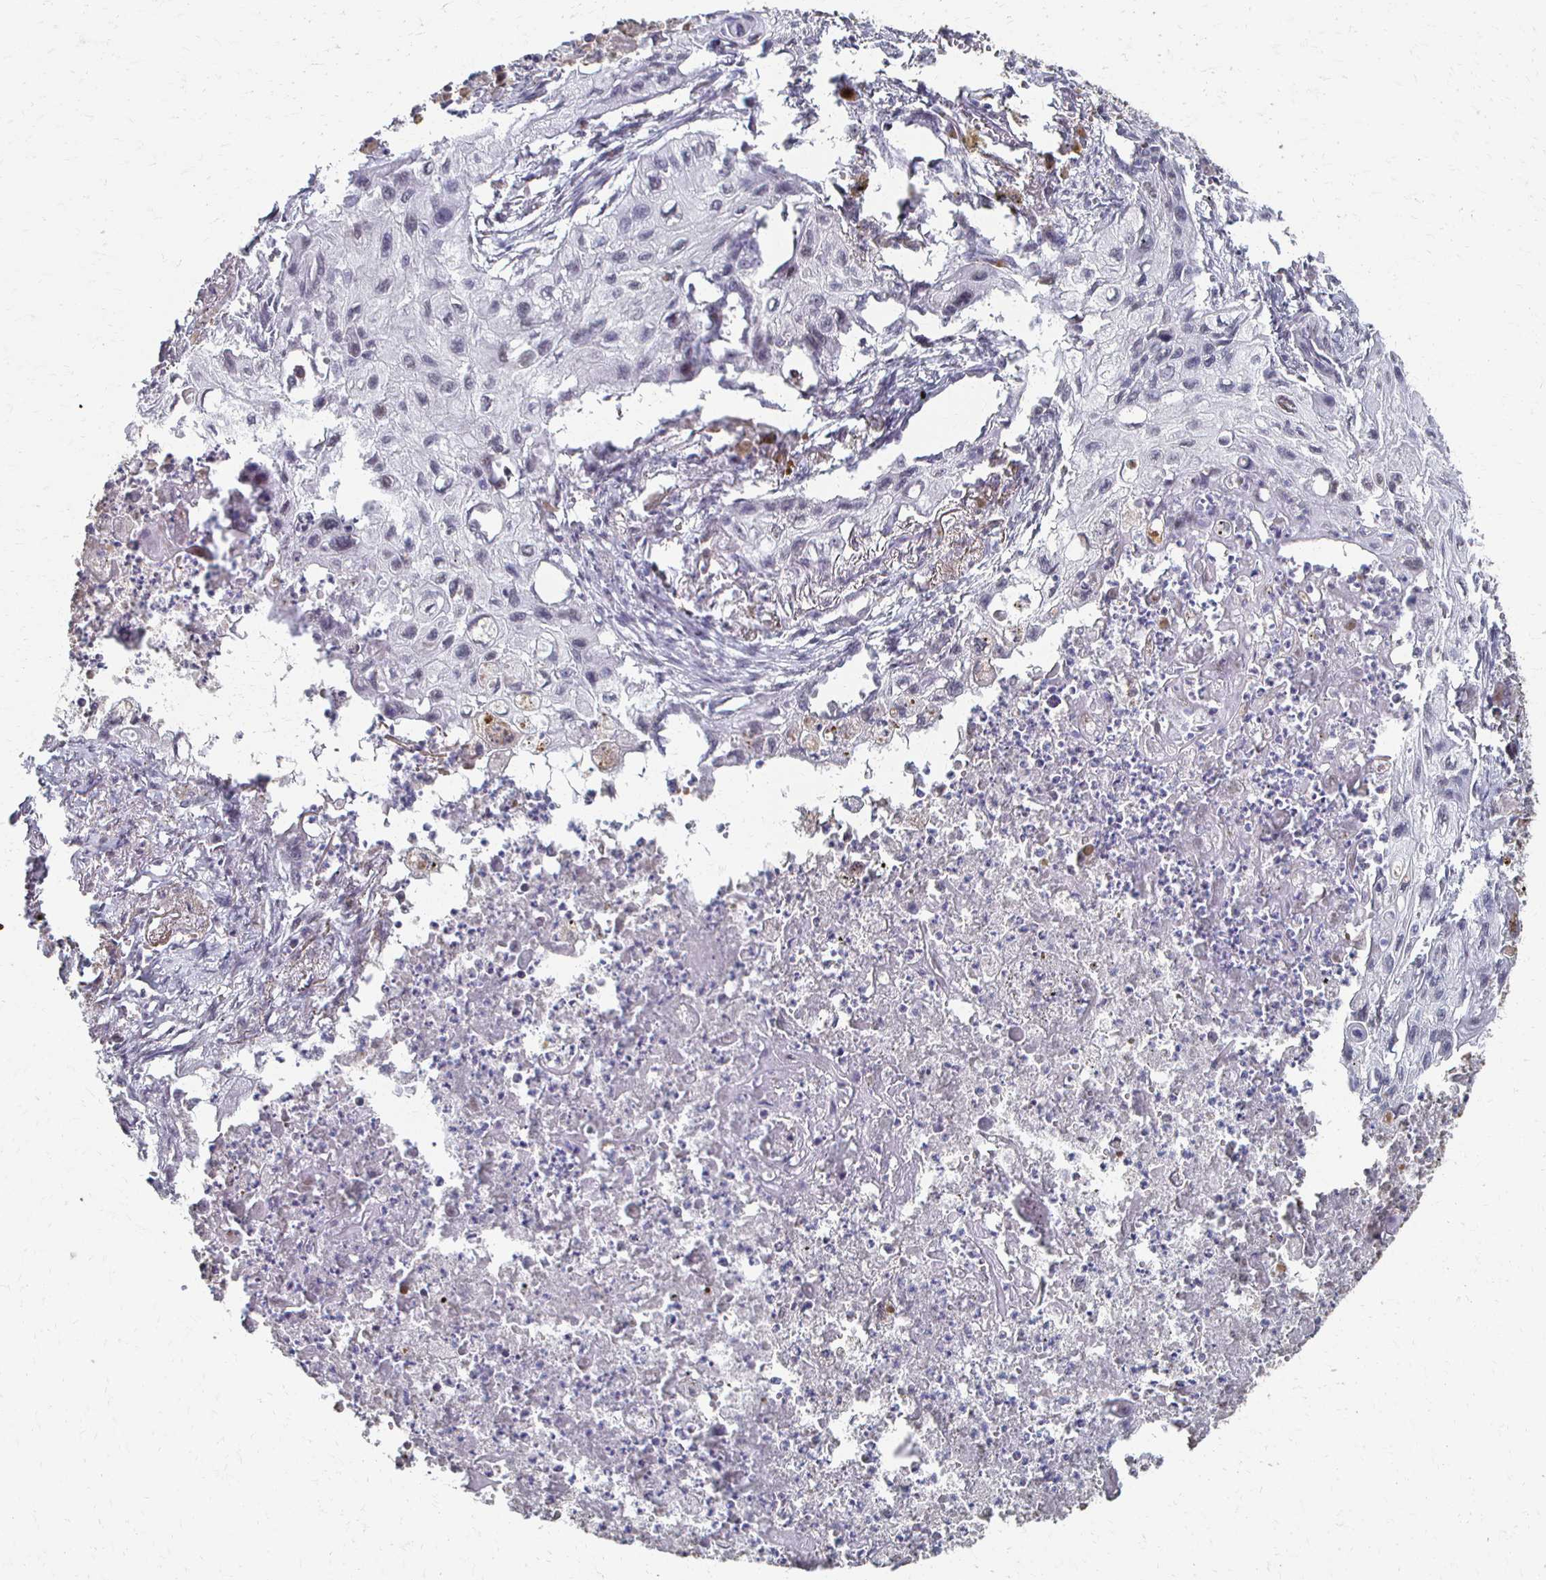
{"staining": {"intensity": "negative", "quantity": "none", "location": "none"}, "tissue": "lung cancer", "cell_type": "Tumor cells", "image_type": "cancer", "snomed": [{"axis": "morphology", "description": "Squamous cell carcinoma, NOS"}, {"axis": "topography", "description": "Lung"}], "caption": "DAB (3,3'-diaminobenzidine) immunohistochemical staining of human lung squamous cell carcinoma exhibits no significant staining in tumor cells.", "gene": "DAB1", "patient": {"sex": "male", "age": 71}}